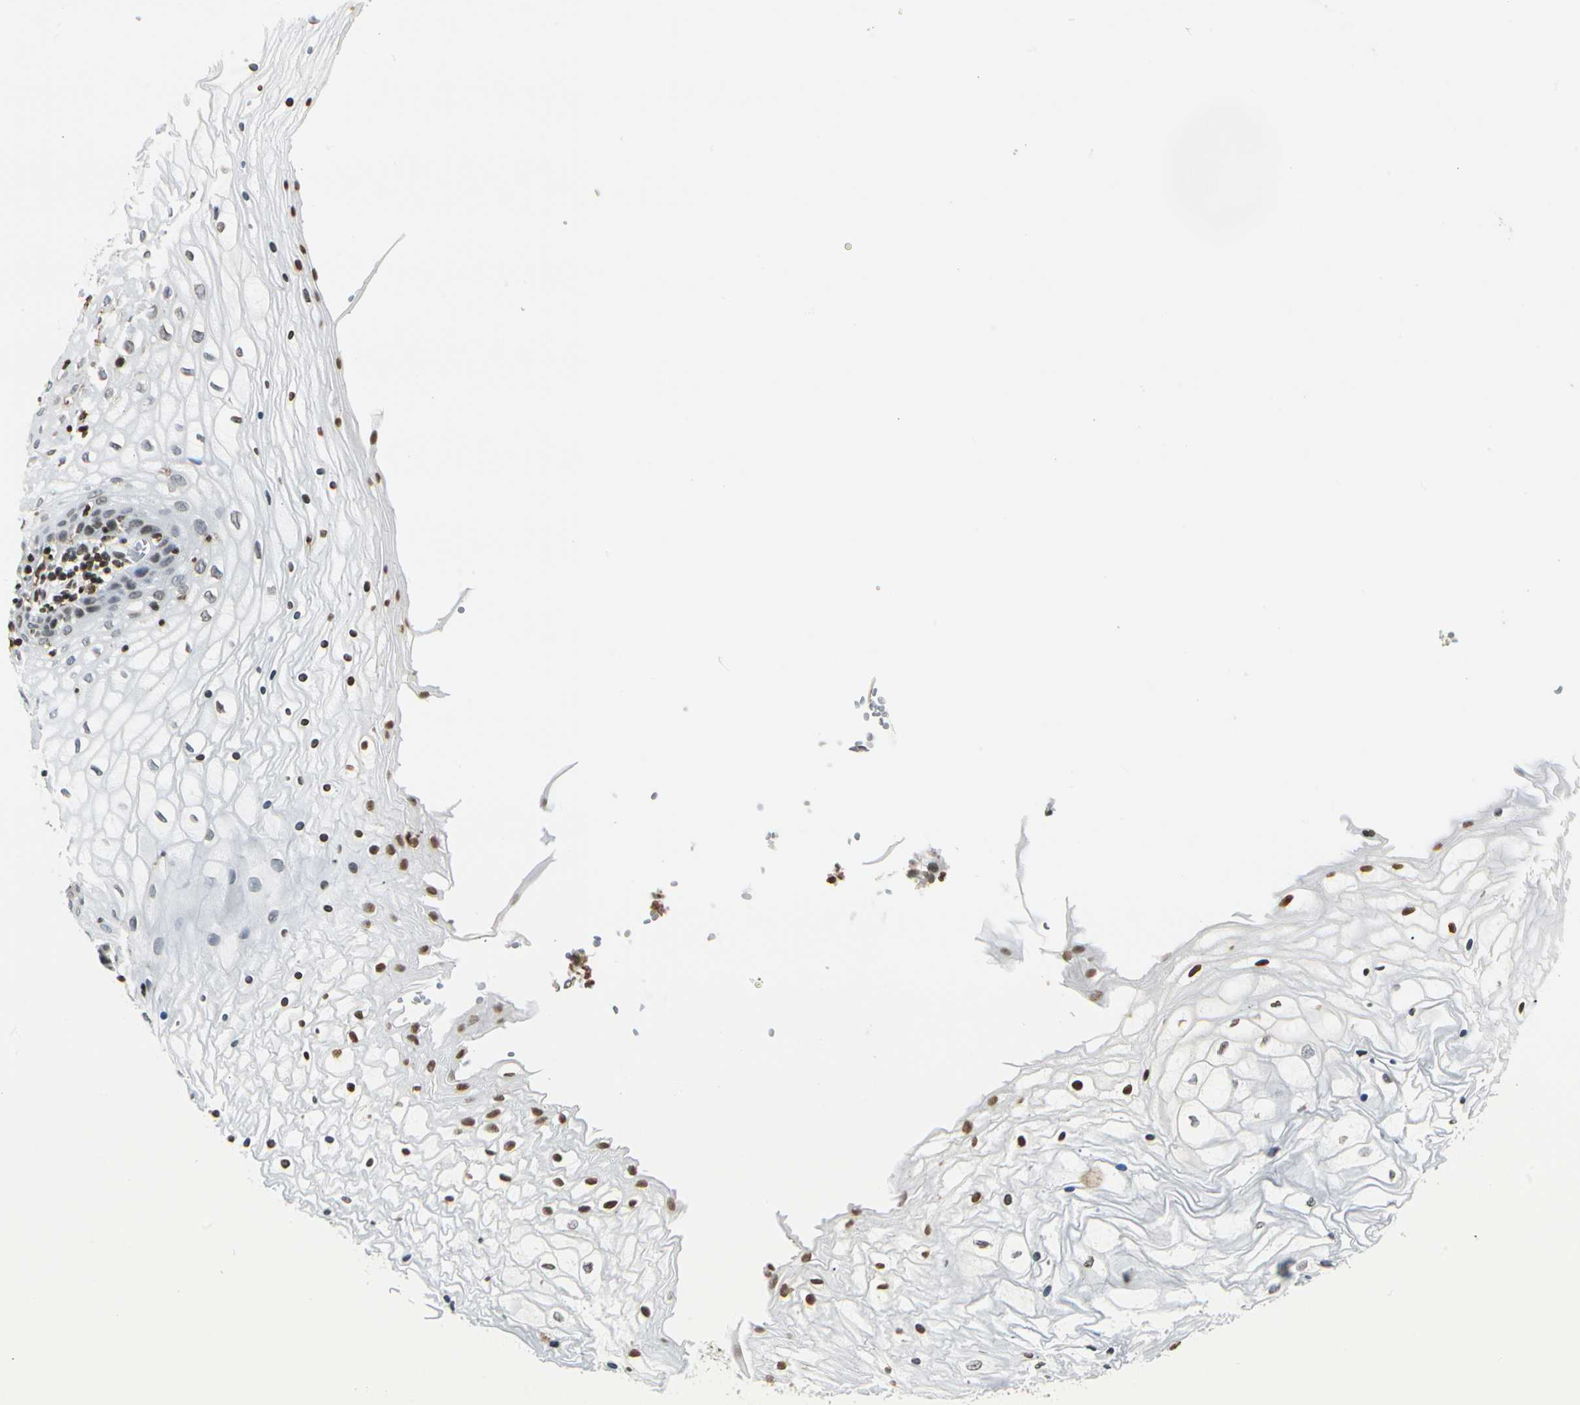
{"staining": {"intensity": "weak", "quantity": "<25%", "location": "nuclear"}, "tissue": "vagina", "cell_type": "Squamous epithelial cells", "image_type": "normal", "snomed": [{"axis": "morphology", "description": "Normal tissue, NOS"}, {"axis": "topography", "description": "Vagina"}], "caption": "IHC histopathology image of normal vagina stained for a protein (brown), which displays no expression in squamous epithelial cells.", "gene": "FER", "patient": {"sex": "female", "age": 34}}